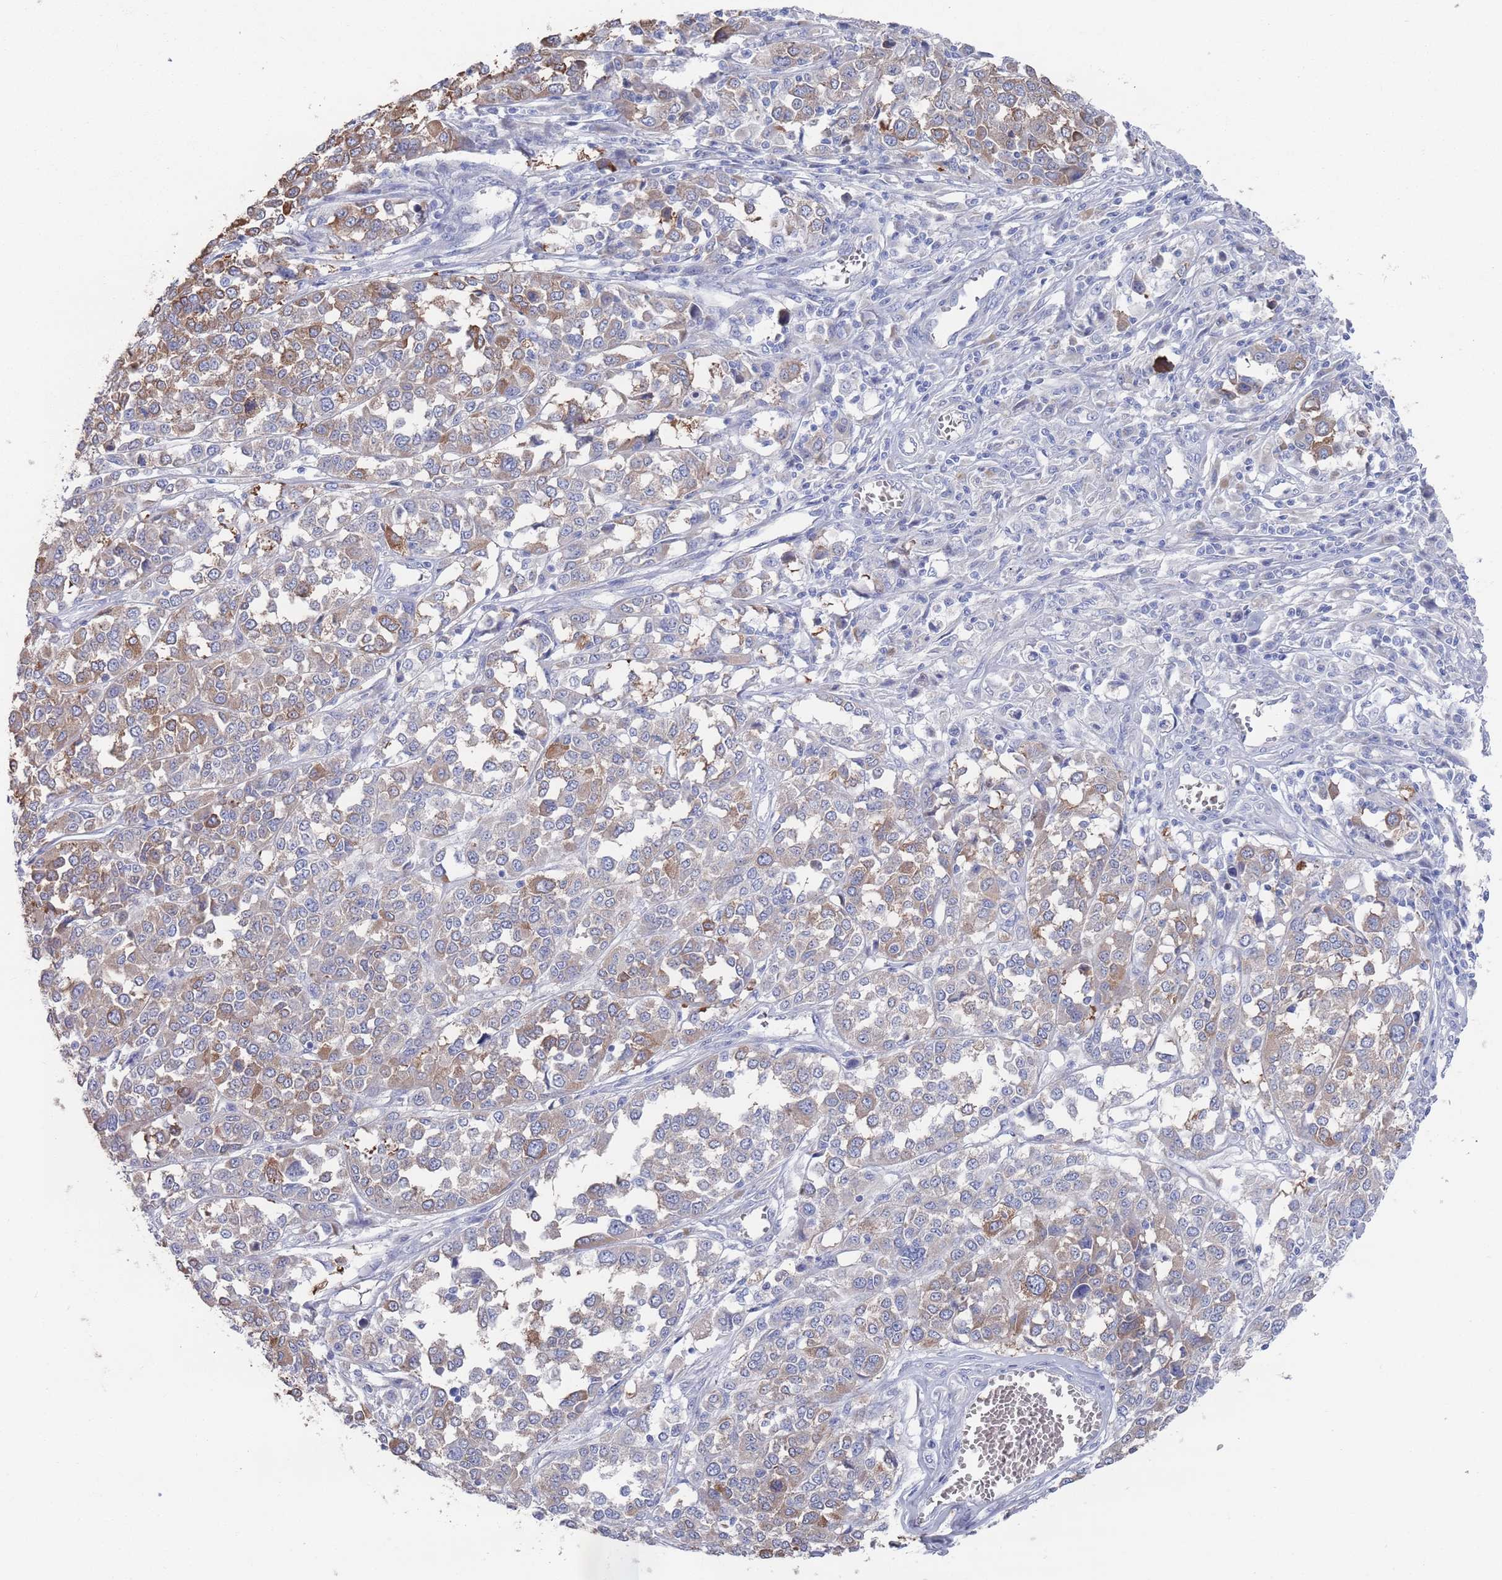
{"staining": {"intensity": "moderate", "quantity": "25%-75%", "location": "cytoplasmic/membranous"}, "tissue": "melanoma", "cell_type": "Tumor cells", "image_type": "cancer", "snomed": [{"axis": "morphology", "description": "Malignant melanoma, Metastatic site"}, {"axis": "topography", "description": "Lymph node"}], "caption": "Protein expression by immunohistochemistry displays moderate cytoplasmic/membranous positivity in about 25%-75% of tumor cells in melanoma.", "gene": "TMCO3", "patient": {"sex": "male", "age": 44}}